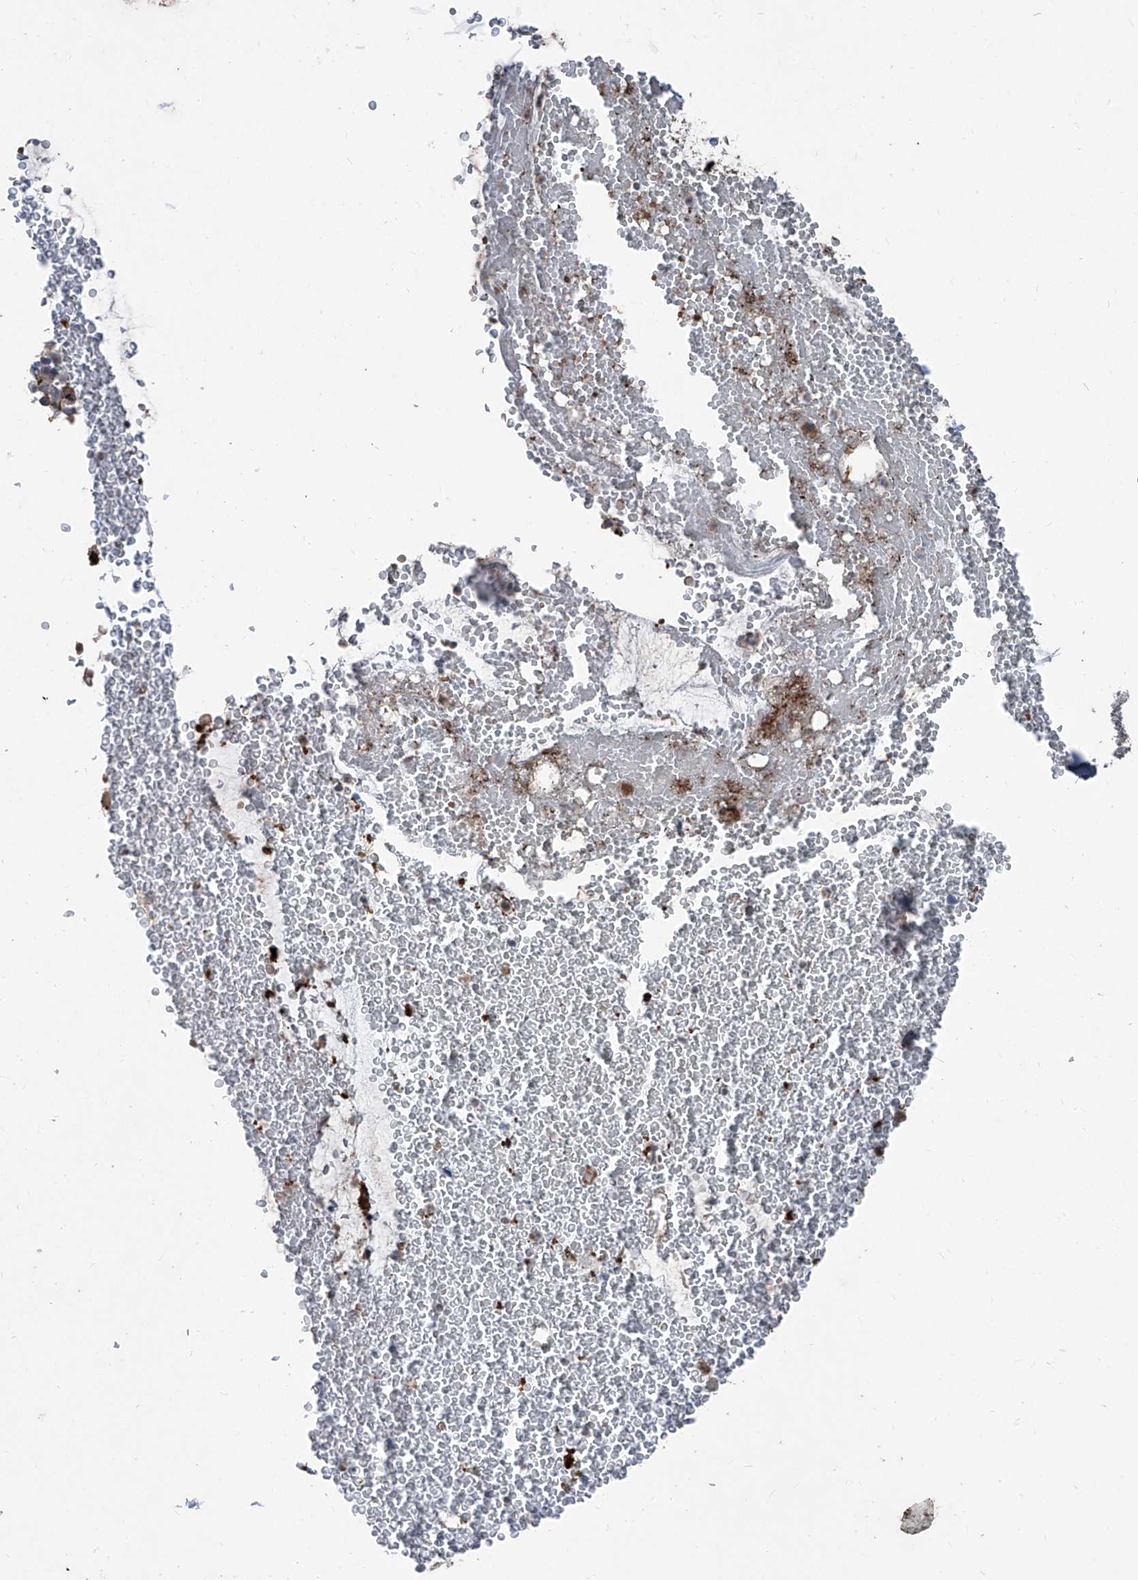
{"staining": {"intensity": "strong", "quantity": ">75%", "location": "cytoplasmic/membranous,nuclear"}, "tissue": "bronchus", "cell_type": "Respiratory epithelial cells", "image_type": "normal", "snomed": [{"axis": "morphology", "description": "Normal tissue, NOS"}, {"axis": "morphology", "description": "Squamous cell carcinoma, NOS"}, {"axis": "topography", "description": "Lymph node"}, {"axis": "topography", "description": "Bronchus"}, {"axis": "topography", "description": "Lung"}], "caption": "Protein analysis of unremarkable bronchus shows strong cytoplasmic/membranous,nuclear positivity in approximately >75% of respiratory epithelial cells.", "gene": "COA7", "patient": {"sex": "male", "age": 66}}